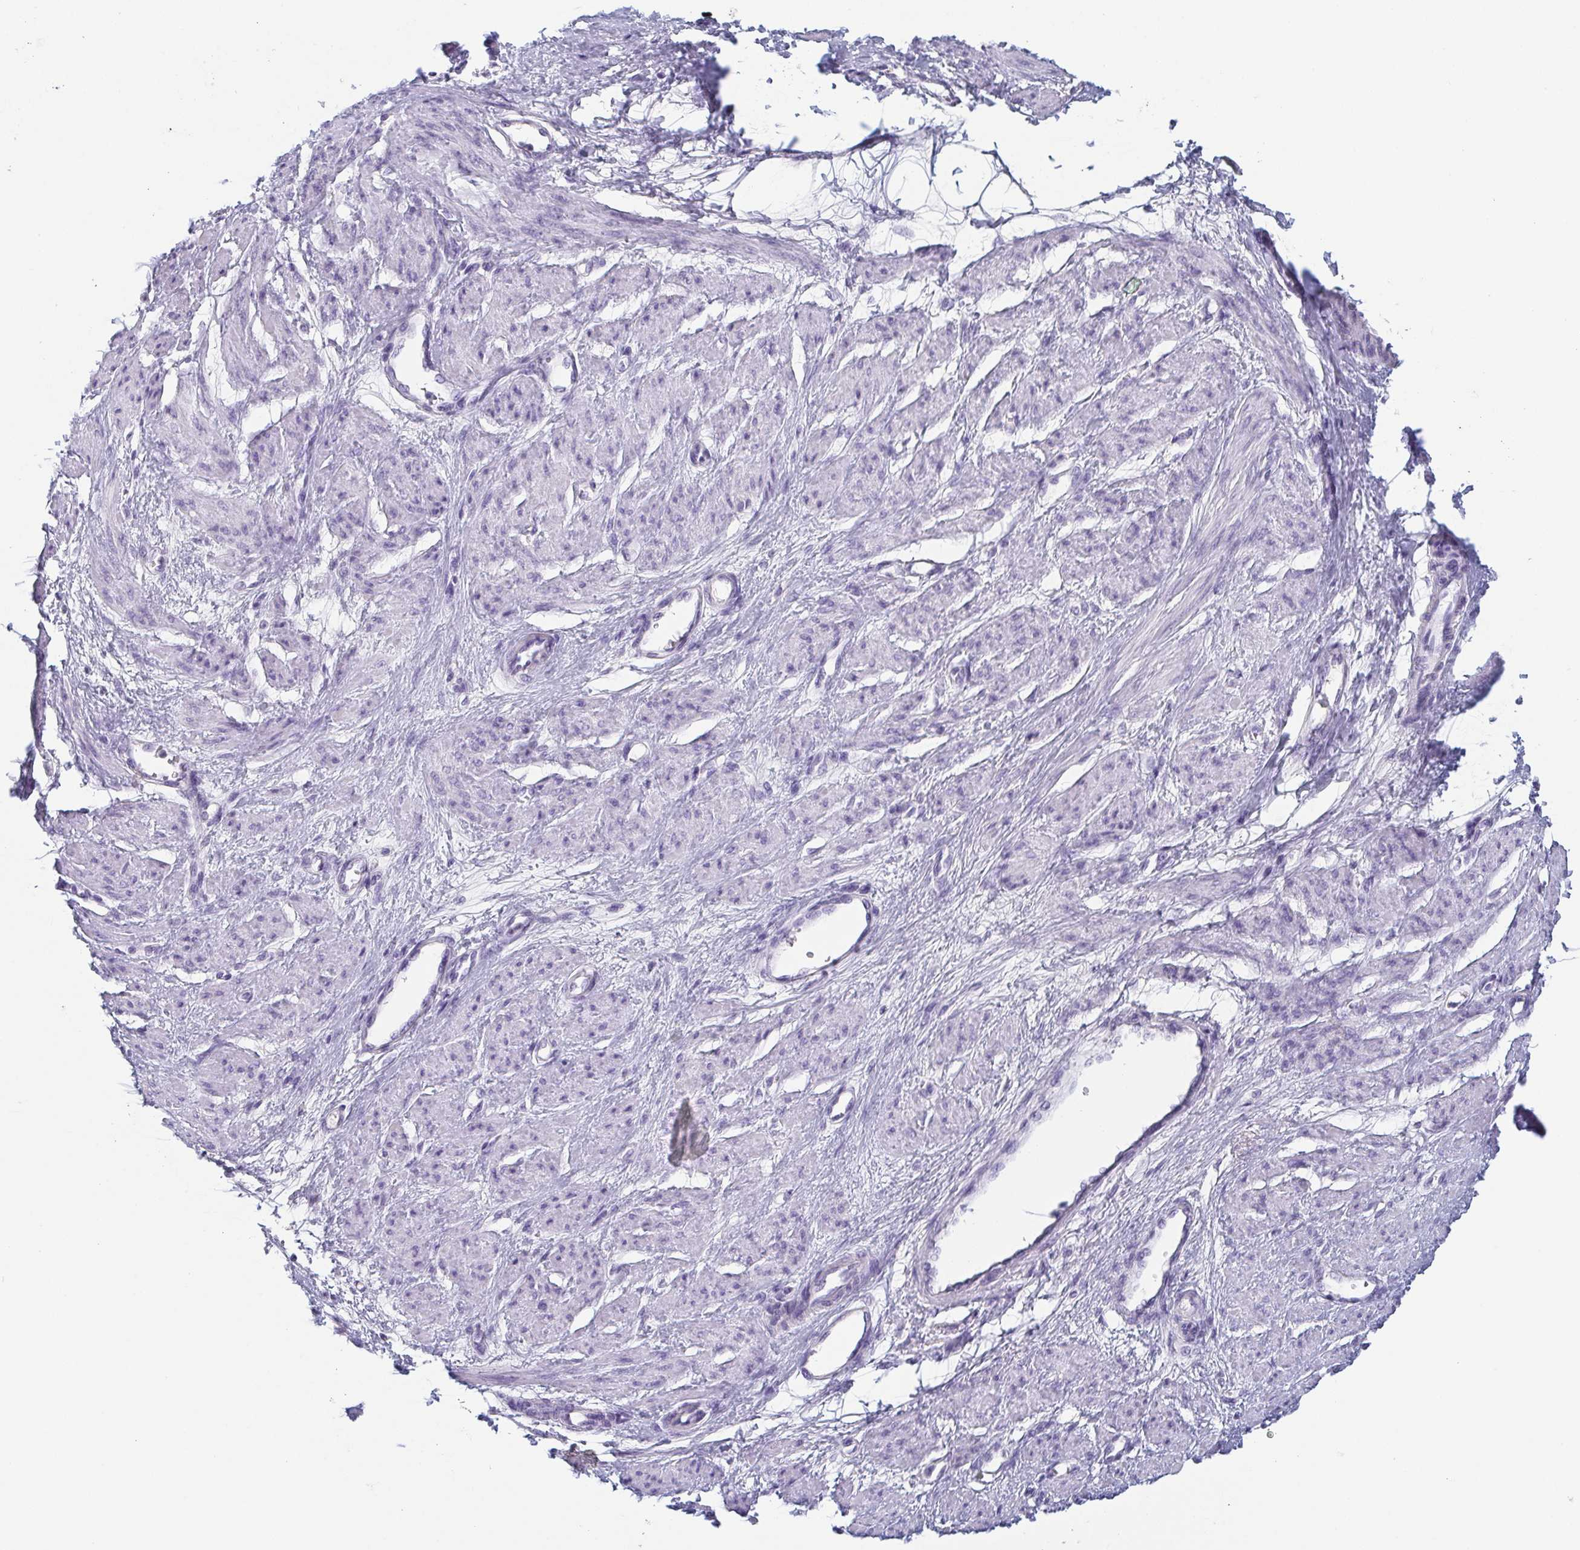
{"staining": {"intensity": "negative", "quantity": "none", "location": "none"}, "tissue": "smooth muscle", "cell_type": "Smooth muscle cells", "image_type": "normal", "snomed": [{"axis": "morphology", "description": "Normal tissue, NOS"}, {"axis": "topography", "description": "Smooth muscle"}, {"axis": "topography", "description": "Uterus"}], "caption": "Immunohistochemical staining of unremarkable smooth muscle shows no significant staining in smooth muscle cells.", "gene": "ITLN1", "patient": {"sex": "female", "age": 39}}